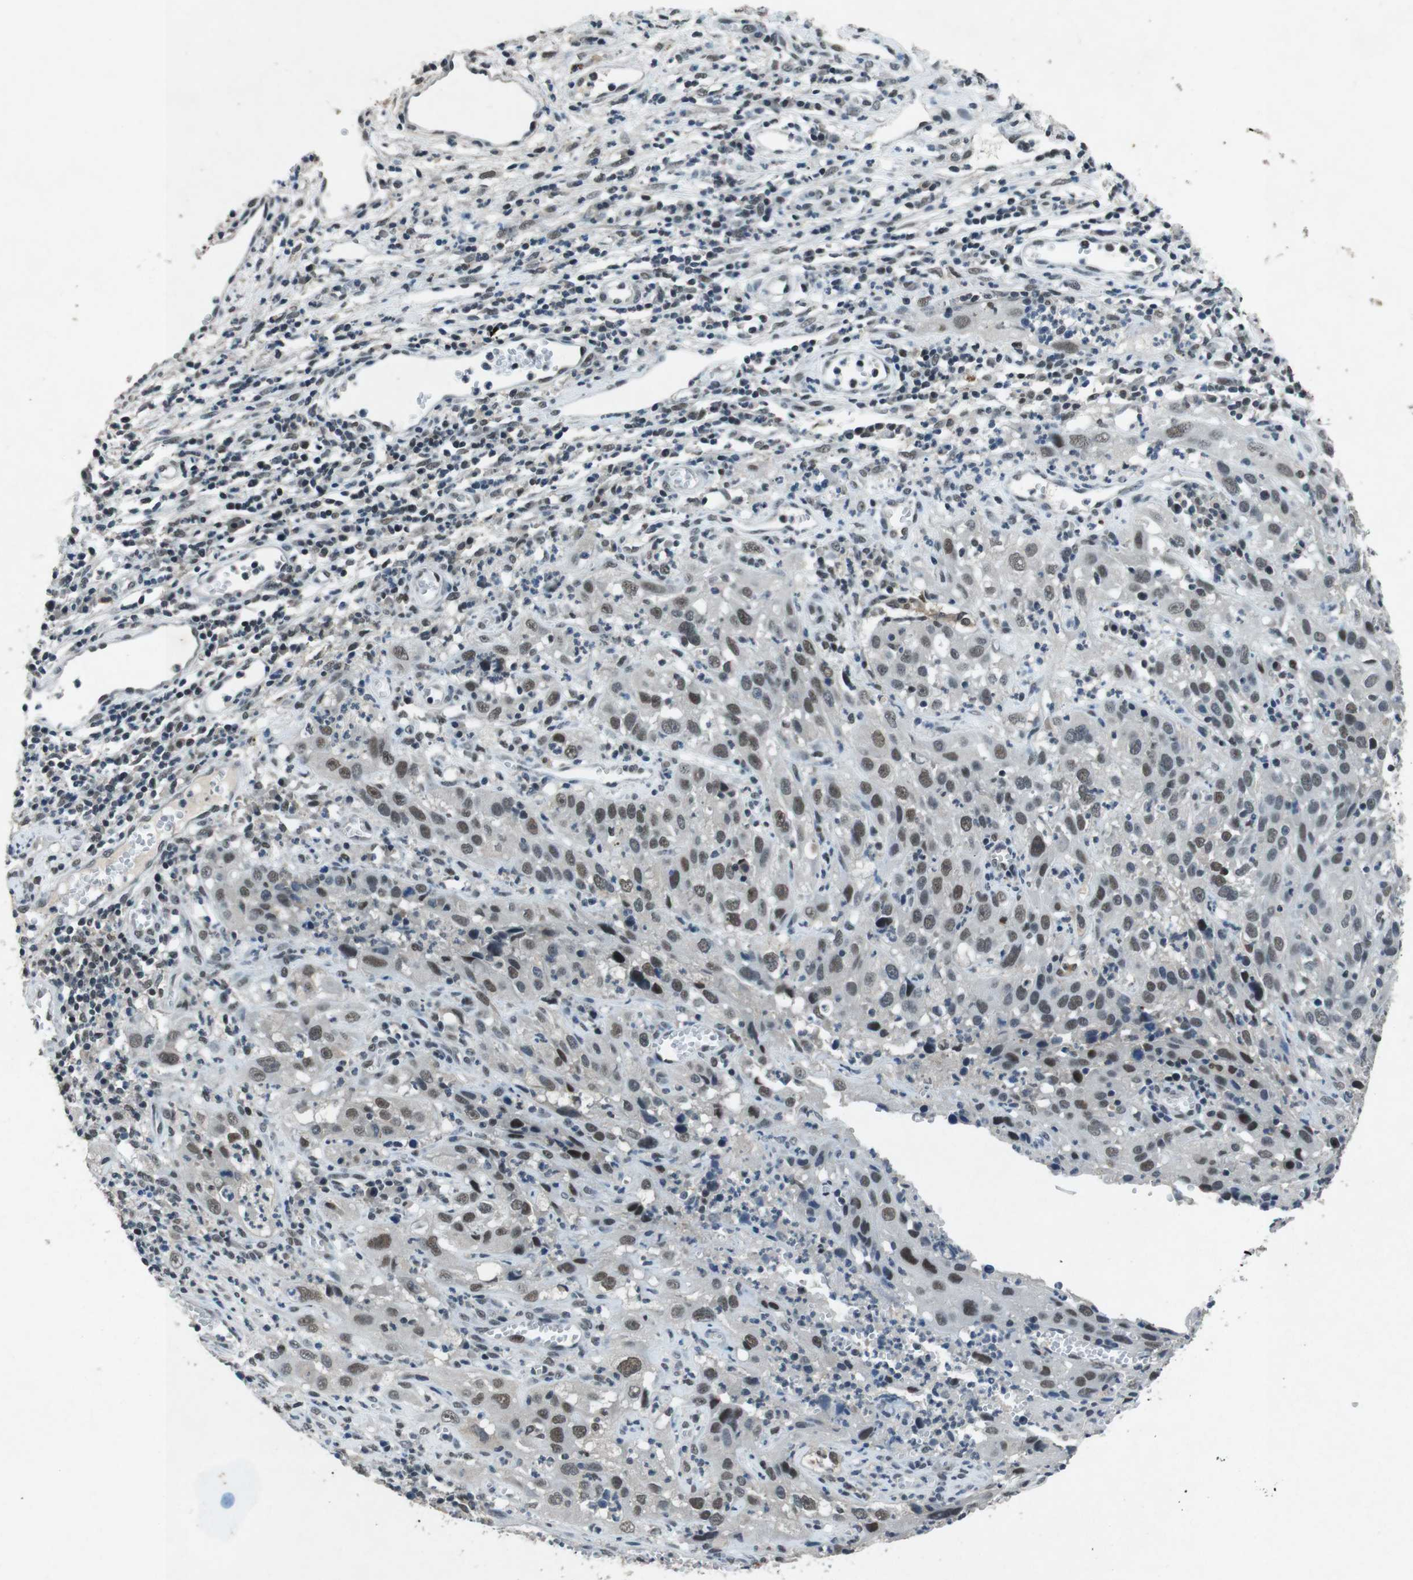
{"staining": {"intensity": "weak", "quantity": ">75%", "location": "nuclear"}, "tissue": "cervical cancer", "cell_type": "Tumor cells", "image_type": "cancer", "snomed": [{"axis": "morphology", "description": "Squamous cell carcinoma, NOS"}, {"axis": "topography", "description": "Cervix"}], "caption": "Cervical cancer tissue shows weak nuclear expression in about >75% of tumor cells", "gene": "USP7", "patient": {"sex": "female", "age": 32}}